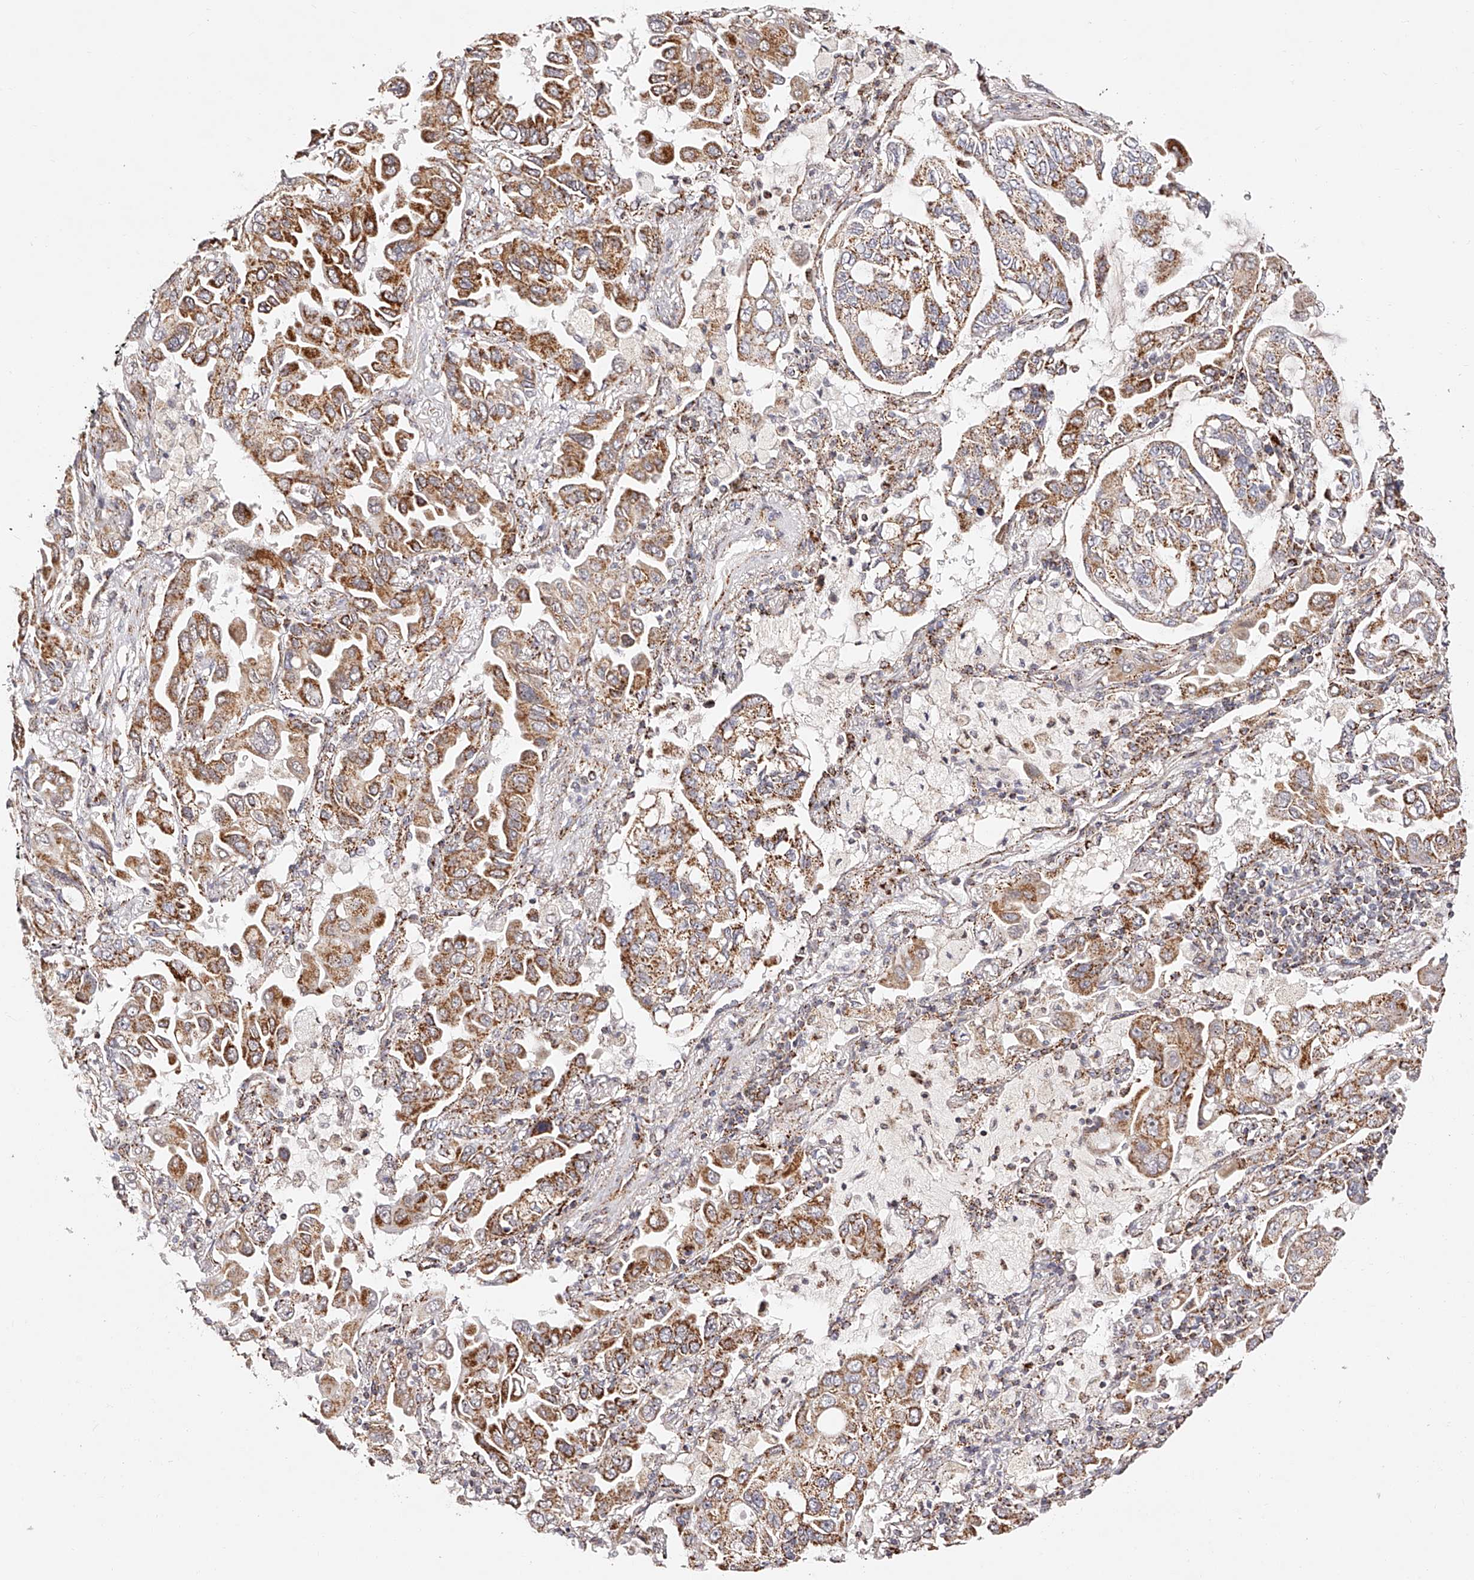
{"staining": {"intensity": "moderate", "quantity": "25%-75%", "location": "cytoplasmic/membranous"}, "tissue": "lung cancer", "cell_type": "Tumor cells", "image_type": "cancer", "snomed": [{"axis": "morphology", "description": "Adenocarcinoma, NOS"}, {"axis": "topography", "description": "Lung"}], "caption": "A medium amount of moderate cytoplasmic/membranous expression is identified in about 25%-75% of tumor cells in adenocarcinoma (lung) tissue.", "gene": "NDUFV3", "patient": {"sex": "male", "age": 64}}